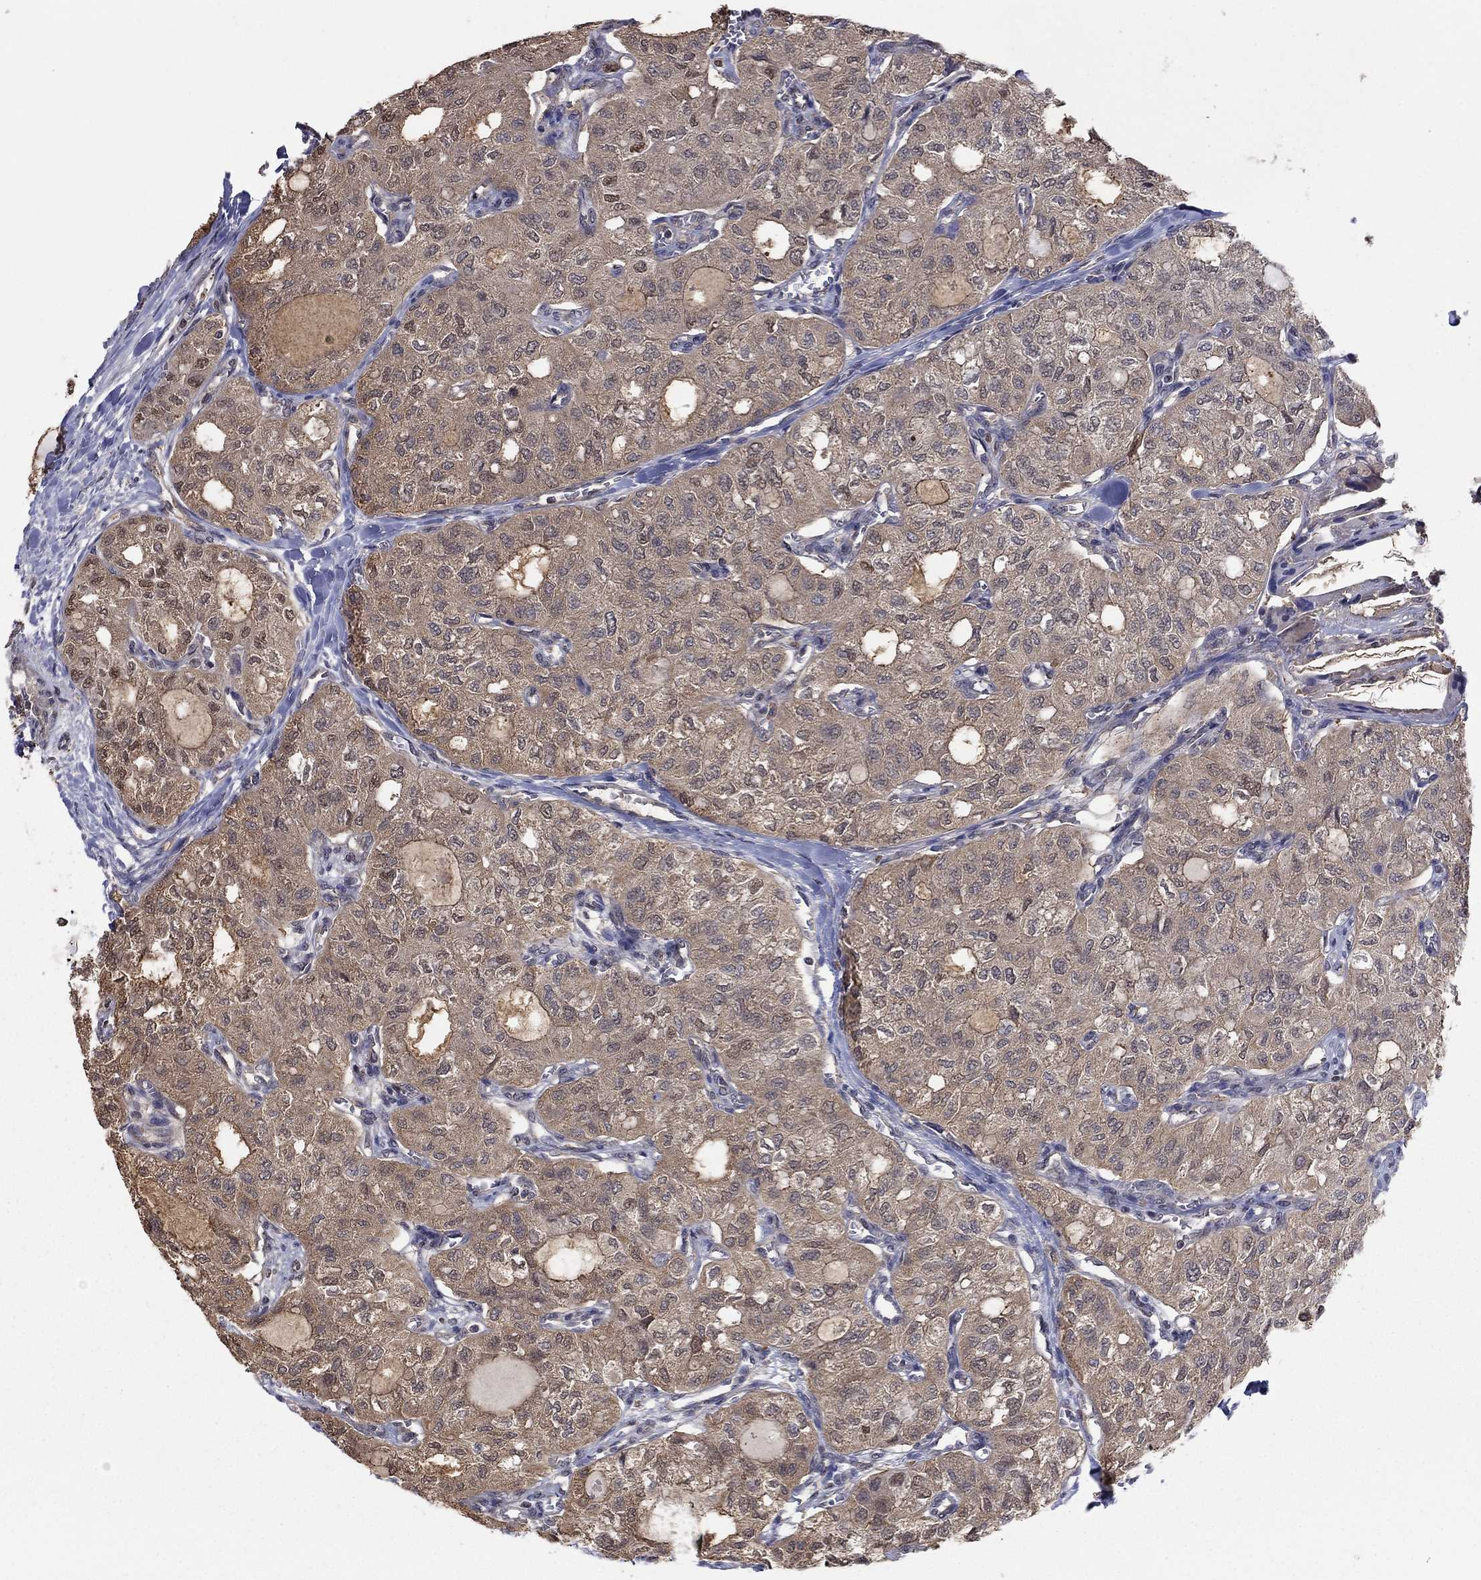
{"staining": {"intensity": "moderate", "quantity": "<25%", "location": "cytoplasmic/membranous"}, "tissue": "thyroid cancer", "cell_type": "Tumor cells", "image_type": "cancer", "snomed": [{"axis": "morphology", "description": "Follicular adenoma carcinoma, NOS"}, {"axis": "topography", "description": "Thyroid gland"}], "caption": "Immunohistochemical staining of follicular adenoma carcinoma (thyroid) exhibits moderate cytoplasmic/membranous protein positivity in approximately <25% of tumor cells.", "gene": "RNF114", "patient": {"sex": "male", "age": 75}}